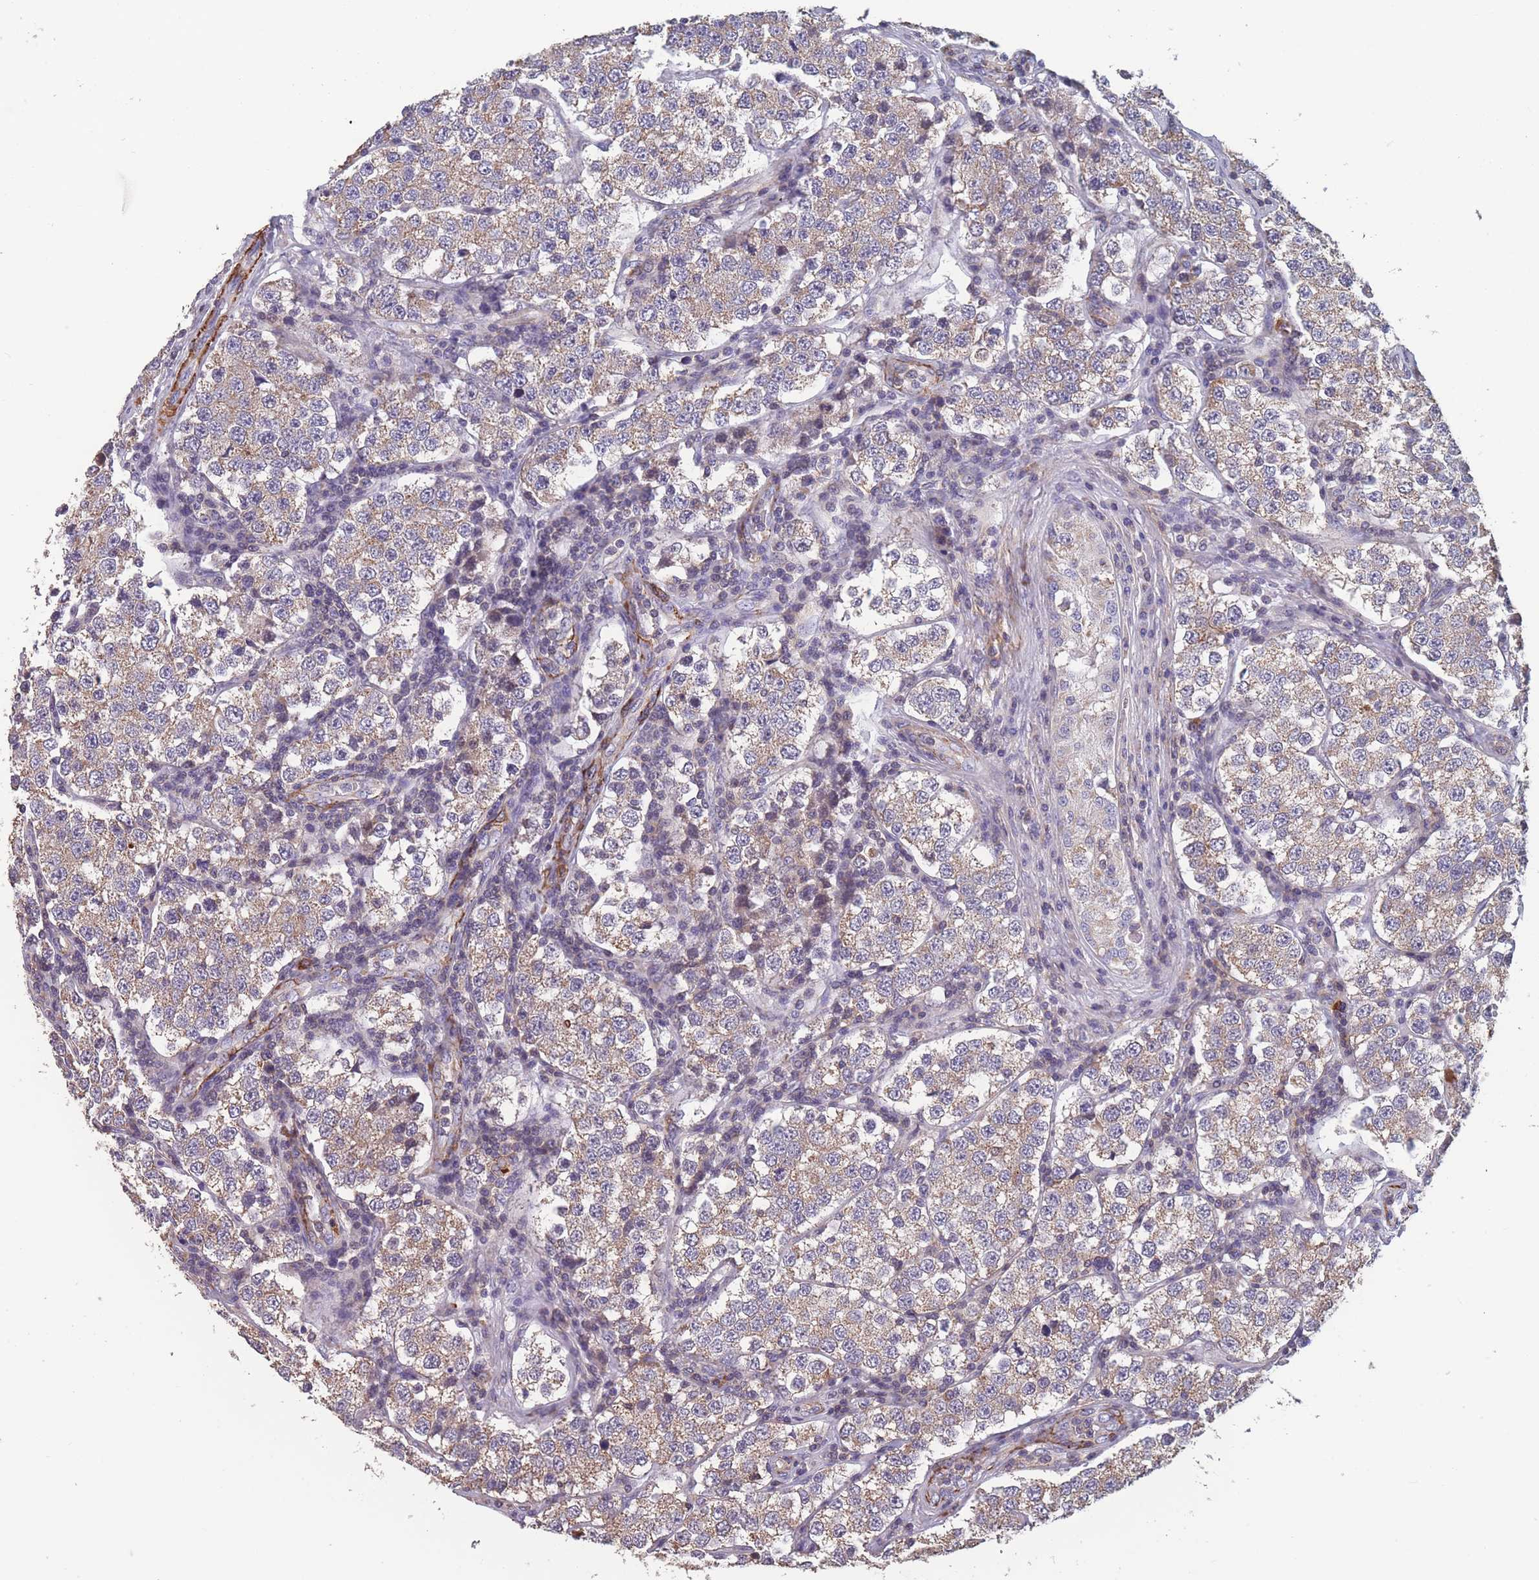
{"staining": {"intensity": "weak", "quantity": ">75%", "location": "cytoplasmic/membranous"}, "tissue": "testis cancer", "cell_type": "Tumor cells", "image_type": "cancer", "snomed": [{"axis": "morphology", "description": "Seminoma, NOS"}, {"axis": "topography", "description": "Testis"}], "caption": "This photomicrograph reveals immunohistochemistry staining of human testis cancer (seminoma), with low weak cytoplasmic/membranous expression in approximately >75% of tumor cells.", "gene": "TOMM40L", "patient": {"sex": "male", "age": 34}}